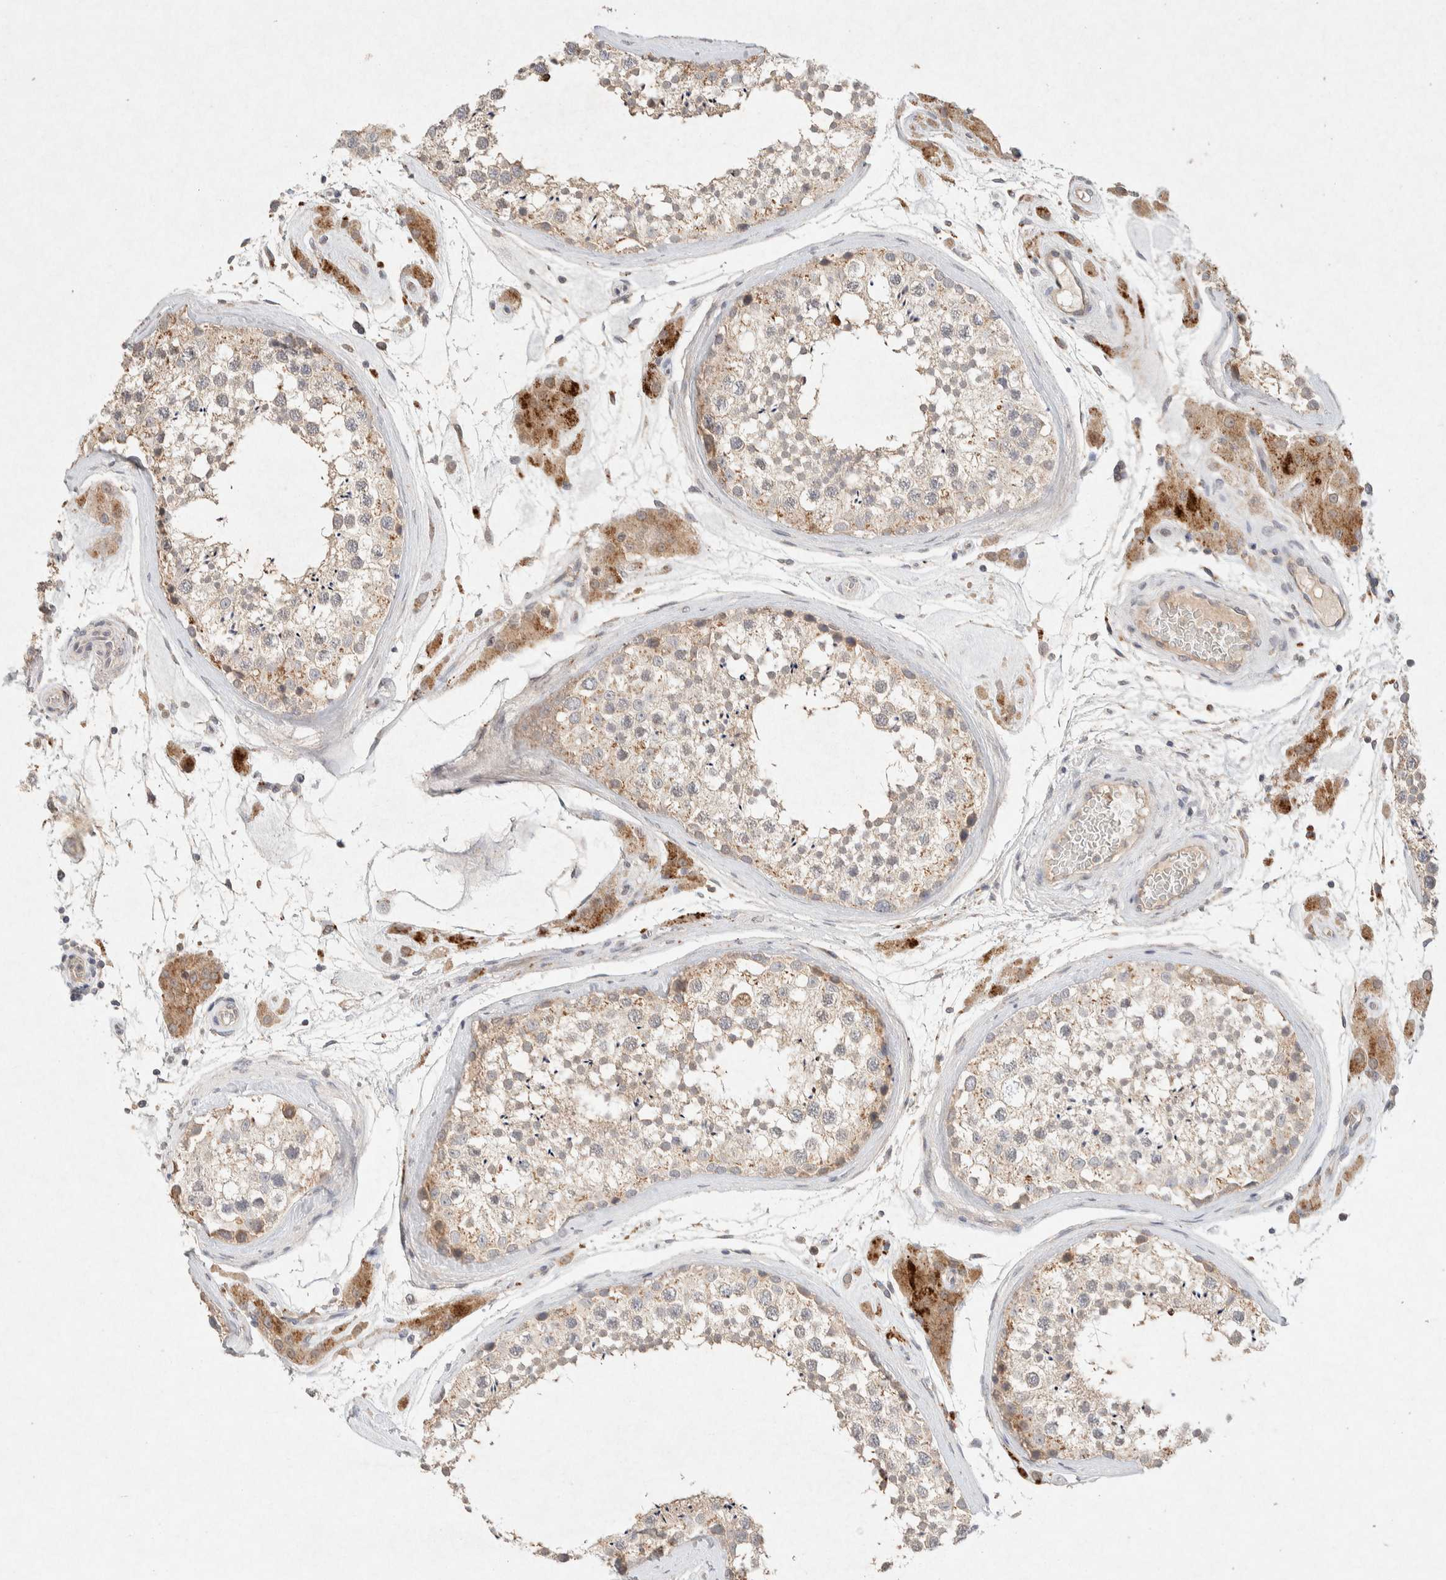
{"staining": {"intensity": "weak", "quantity": "25%-75%", "location": "cytoplasmic/membranous"}, "tissue": "testis", "cell_type": "Cells in seminiferous ducts", "image_type": "normal", "snomed": [{"axis": "morphology", "description": "Normal tissue, NOS"}, {"axis": "topography", "description": "Testis"}], "caption": "Testis stained for a protein (brown) displays weak cytoplasmic/membranous positive positivity in about 25%-75% of cells in seminiferous ducts.", "gene": "GNAI1", "patient": {"sex": "male", "age": 46}}